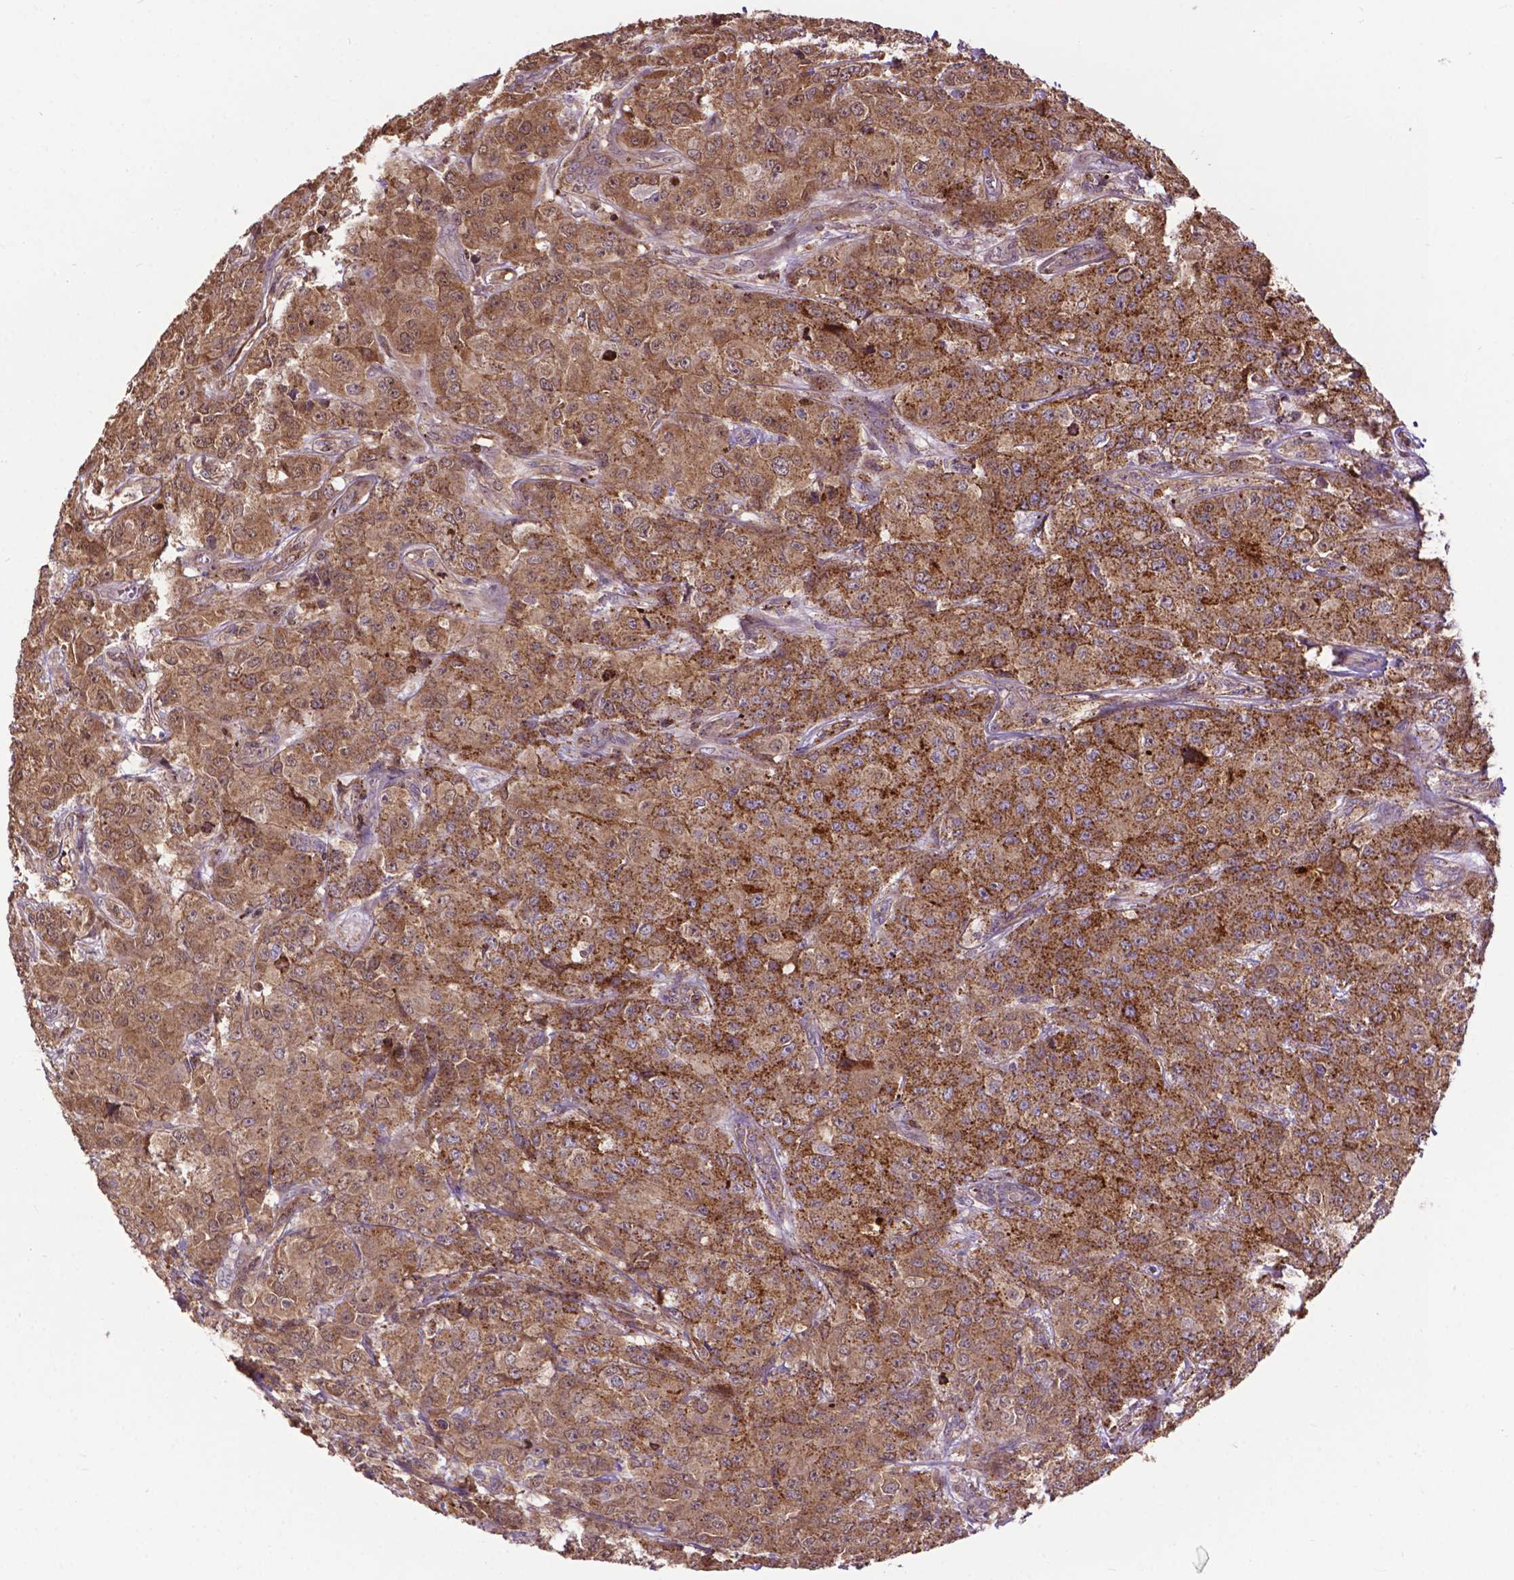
{"staining": {"intensity": "strong", "quantity": ">75%", "location": "cytoplasmic/membranous"}, "tissue": "breast cancer", "cell_type": "Tumor cells", "image_type": "cancer", "snomed": [{"axis": "morphology", "description": "Normal tissue, NOS"}, {"axis": "morphology", "description": "Duct carcinoma"}, {"axis": "topography", "description": "Breast"}], "caption": "This is an image of immunohistochemistry (IHC) staining of breast cancer (infiltrating ductal carcinoma), which shows strong positivity in the cytoplasmic/membranous of tumor cells.", "gene": "CHMP4A", "patient": {"sex": "female", "age": 43}}